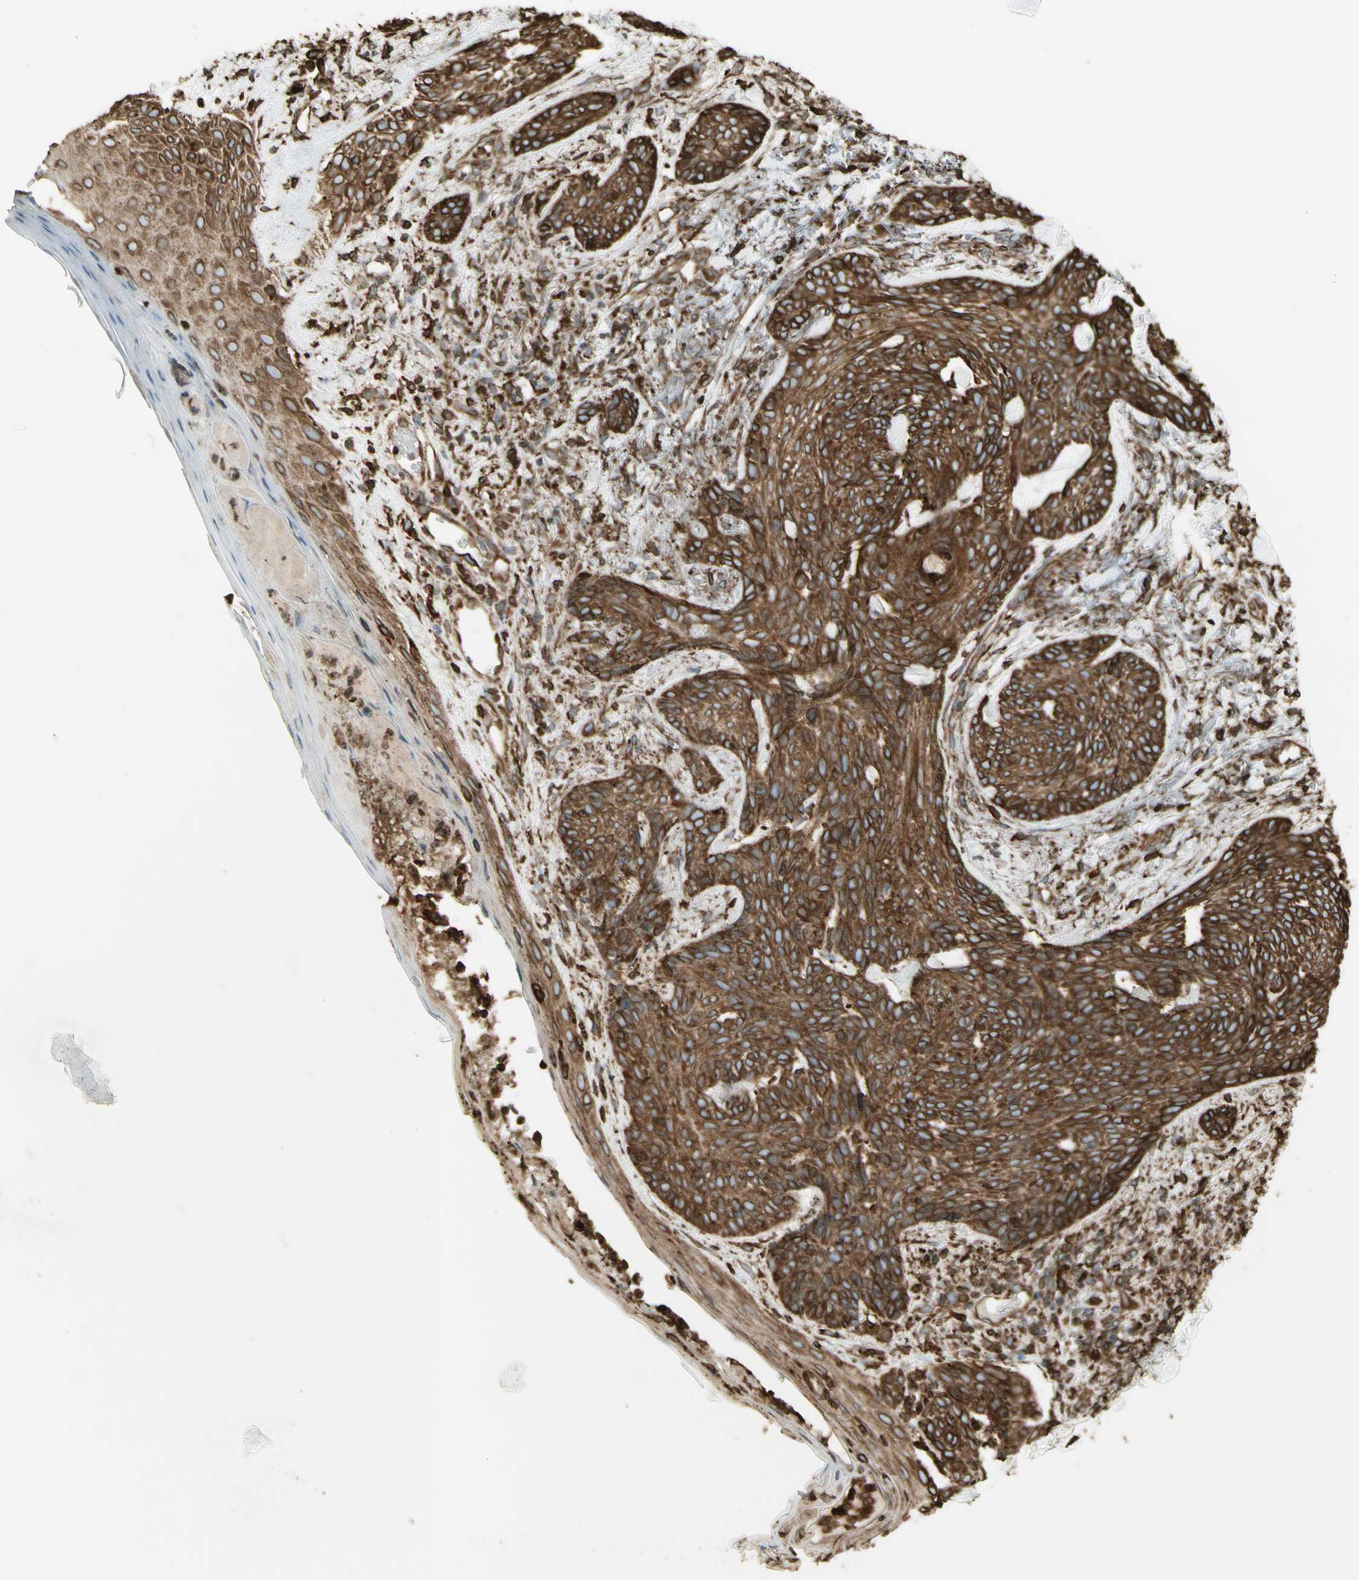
{"staining": {"intensity": "strong", "quantity": ">75%", "location": "cytoplasmic/membranous"}, "tissue": "skin cancer", "cell_type": "Tumor cells", "image_type": "cancer", "snomed": [{"axis": "morphology", "description": "Basal cell carcinoma"}, {"axis": "topography", "description": "Skin"}], "caption": "This image shows immunohistochemistry staining of human skin cancer (basal cell carcinoma), with high strong cytoplasmic/membranous staining in approximately >75% of tumor cells.", "gene": "CANX", "patient": {"sex": "male", "age": 43}}